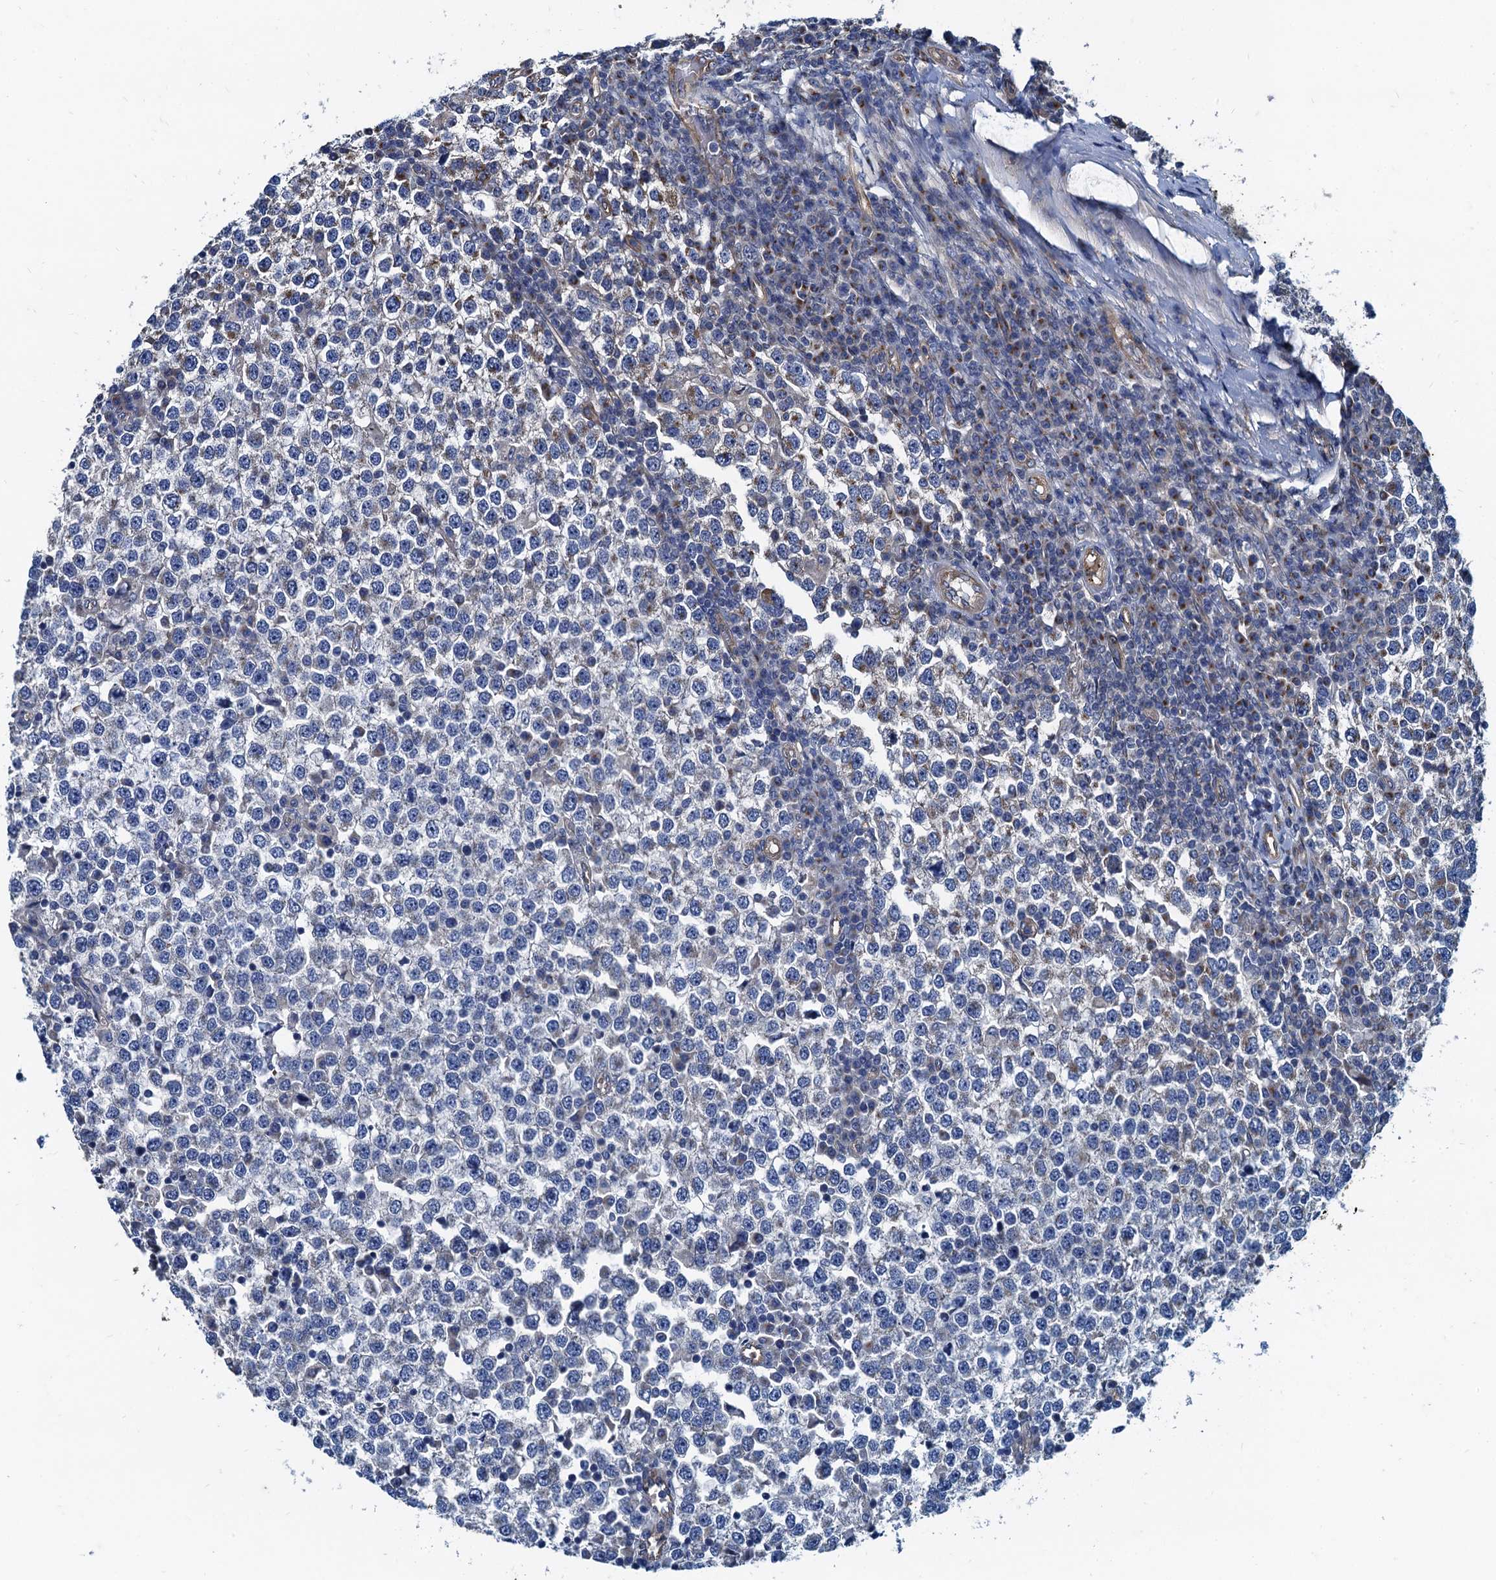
{"staining": {"intensity": "moderate", "quantity": "<25%", "location": "cytoplasmic/membranous"}, "tissue": "testis cancer", "cell_type": "Tumor cells", "image_type": "cancer", "snomed": [{"axis": "morphology", "description": "Seminoma, NOS"}, {"axis": "topography", "description": "Testis"}], "caption": "A micrograph of testis cancer (seminoma) stained for a protein shows moderate cytoplasmic/membranous brown staining in tumor cells. (Brightfield microscopy of DAB IHC at high magnification).", "gene": "NGRN", "patient": {"sex": "male", "age": 65}}